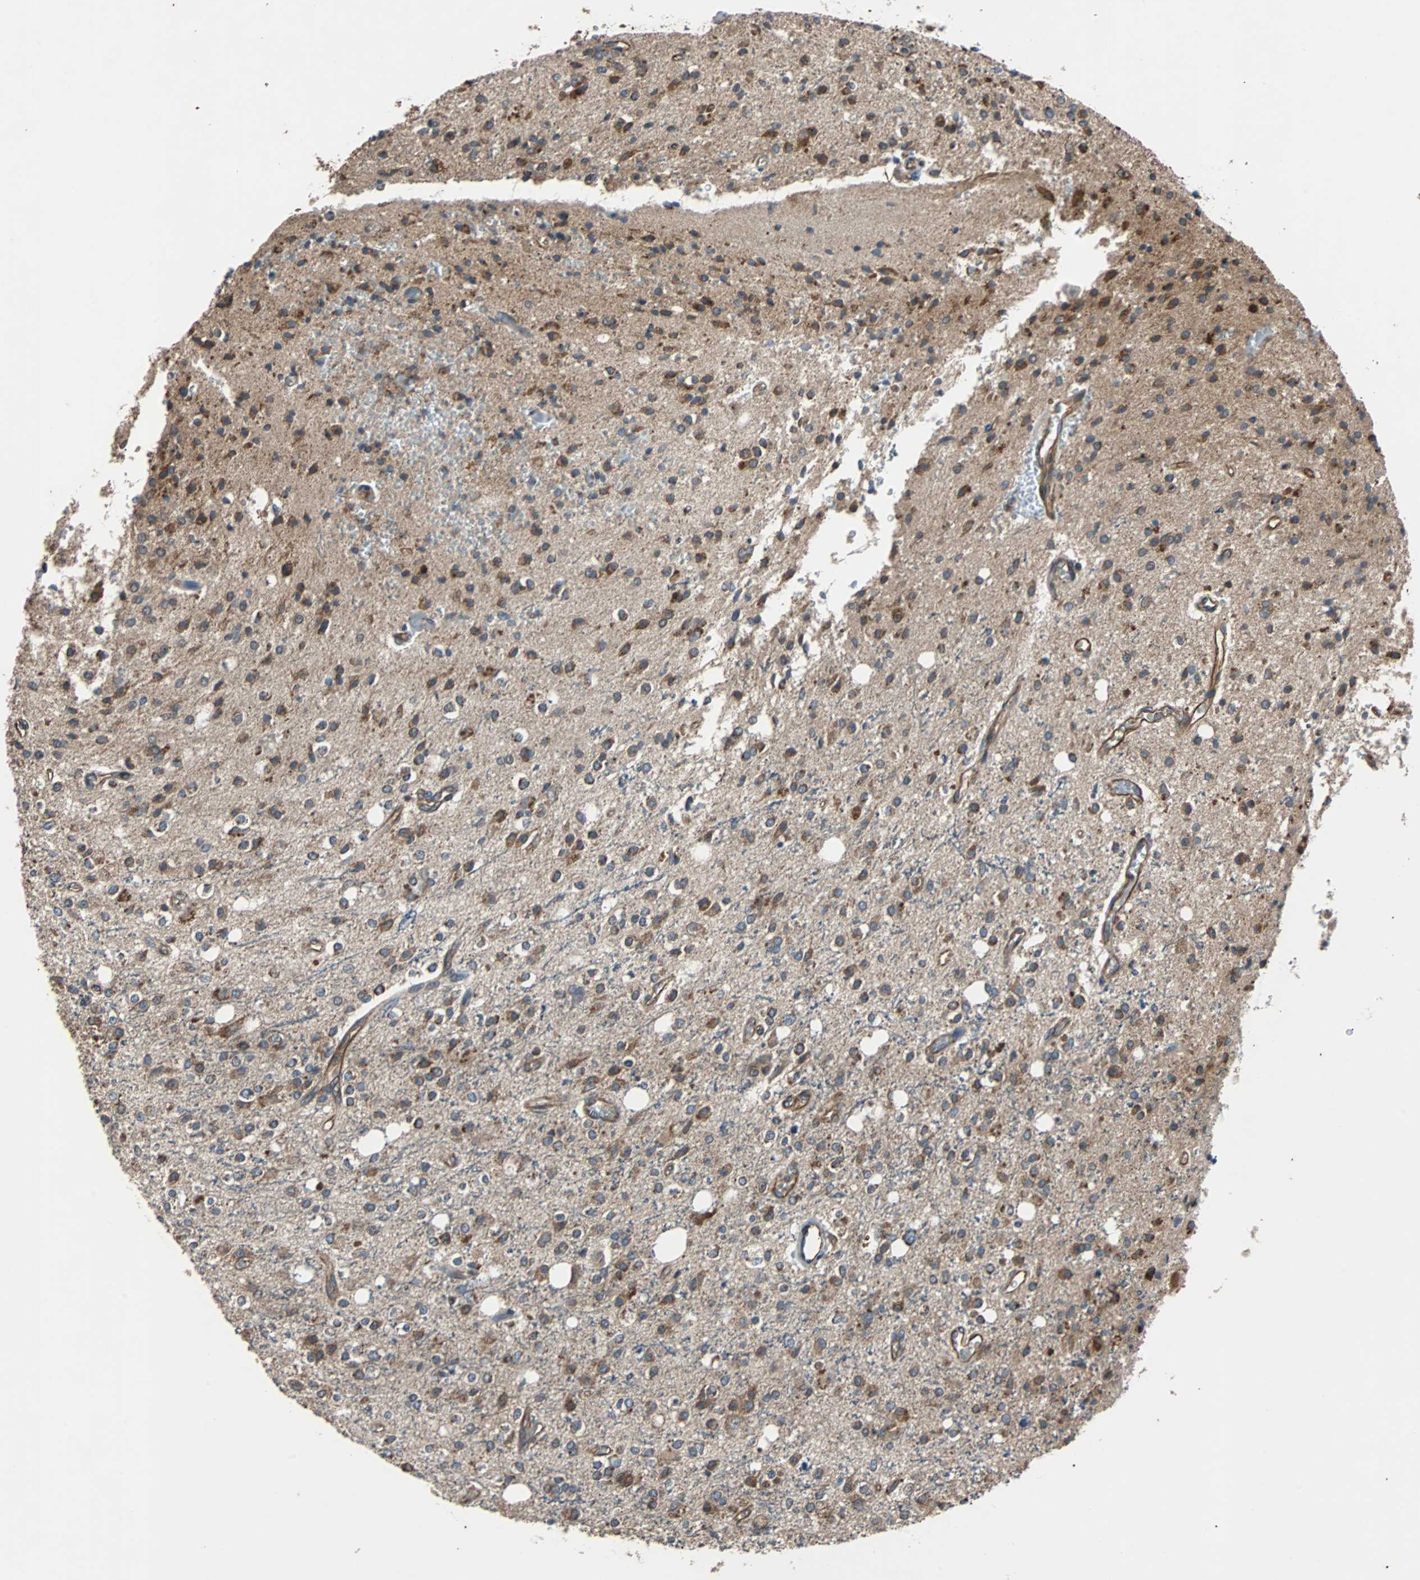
{"staining": {"intensity": "moderate", "quantity": "25%-75%", "location": "cytoplasmic/membranous"}, "tissue": "glioma", "cell_type": "Tumor cells", "image_type": "cancer", "snomed": [{"axis": "morphology", "description": "Glioma, malignant, High grade"}, {"axis": "topography", "description": "Brain"}], "caption": "High-magnification brightfield microscopy of high-grade glioma (malignant) stained with DAB (3,3'-diaminobenzidine) (brown) and counterstained with hematoxylin (blue). tumor cells exhibit moderate cytoplasmic/membranous expression is seen in about25%-75% of cells. (Stains: DAB in brown, nuclei in blue, Microscopy: brightfield microscopy at high magnification).", "gene": "ACTR3", "patient": {"sex": "male", "age": 47}}